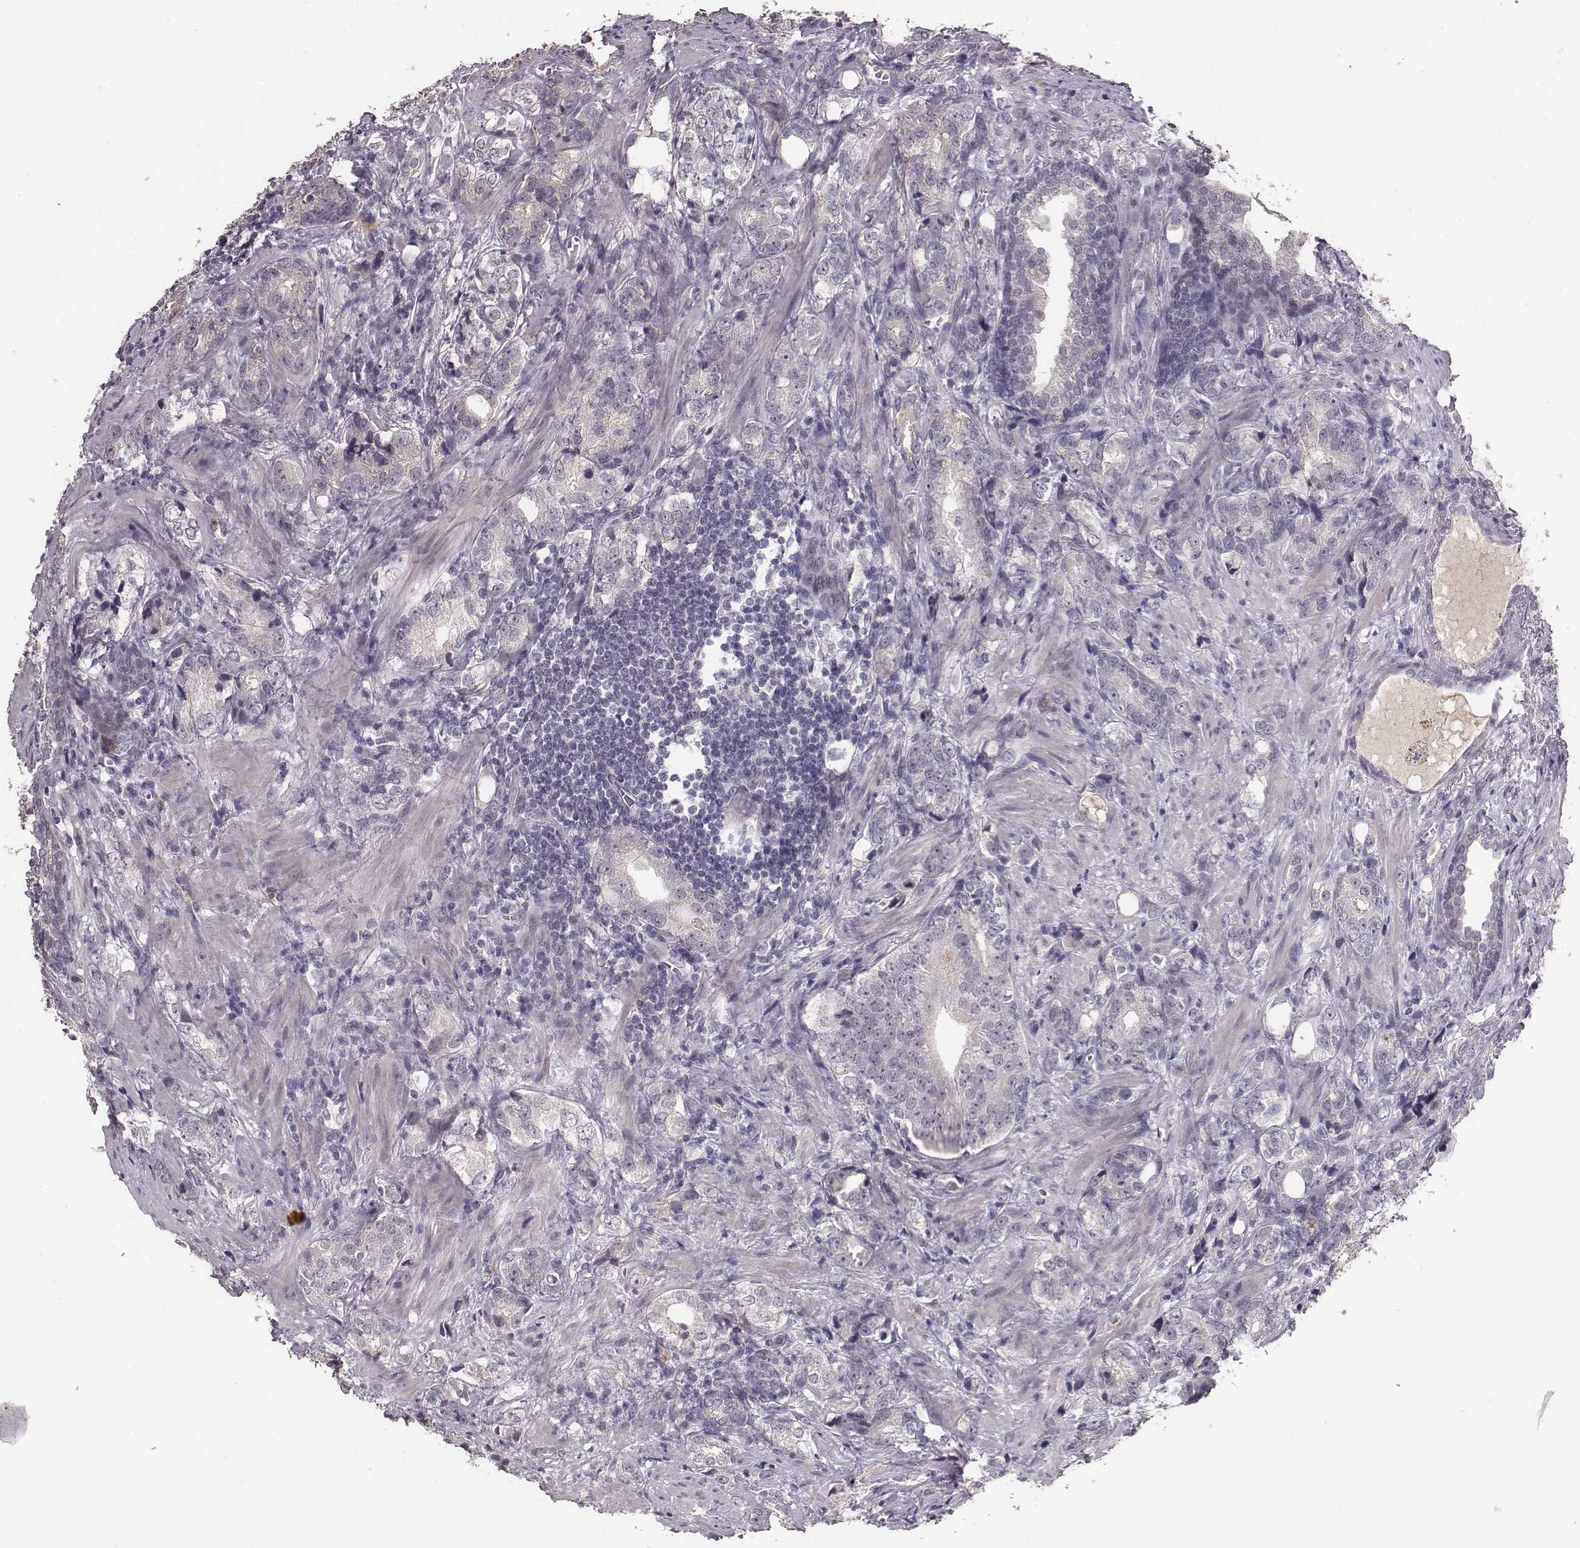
{"staining": {"intensity": "negative", "quantity": "none", "location": "none"}, "tissue": "prostate cancer", "cell_type": "Tumor cells", "image_type": "cancer", "snomed": [{"axis": "morphology", "description": "Adenocarcinoma, NOS"}, {"axis": "topography", "description": "Prostate and seminal vesicle, NOS"}], "caption": "Prostate cancer was stained to show a protein in brown. There is no significant expression in tumor cells. Brightfield microscopy of immunohistochemistry (IHC) stained with DAB (3,3'-diaminobenzidine) (brown) and hematoxylin (blue), captured at high magnification.", "gene": "SLC22A6", "patient": {"sex": "male", "age": 63}}